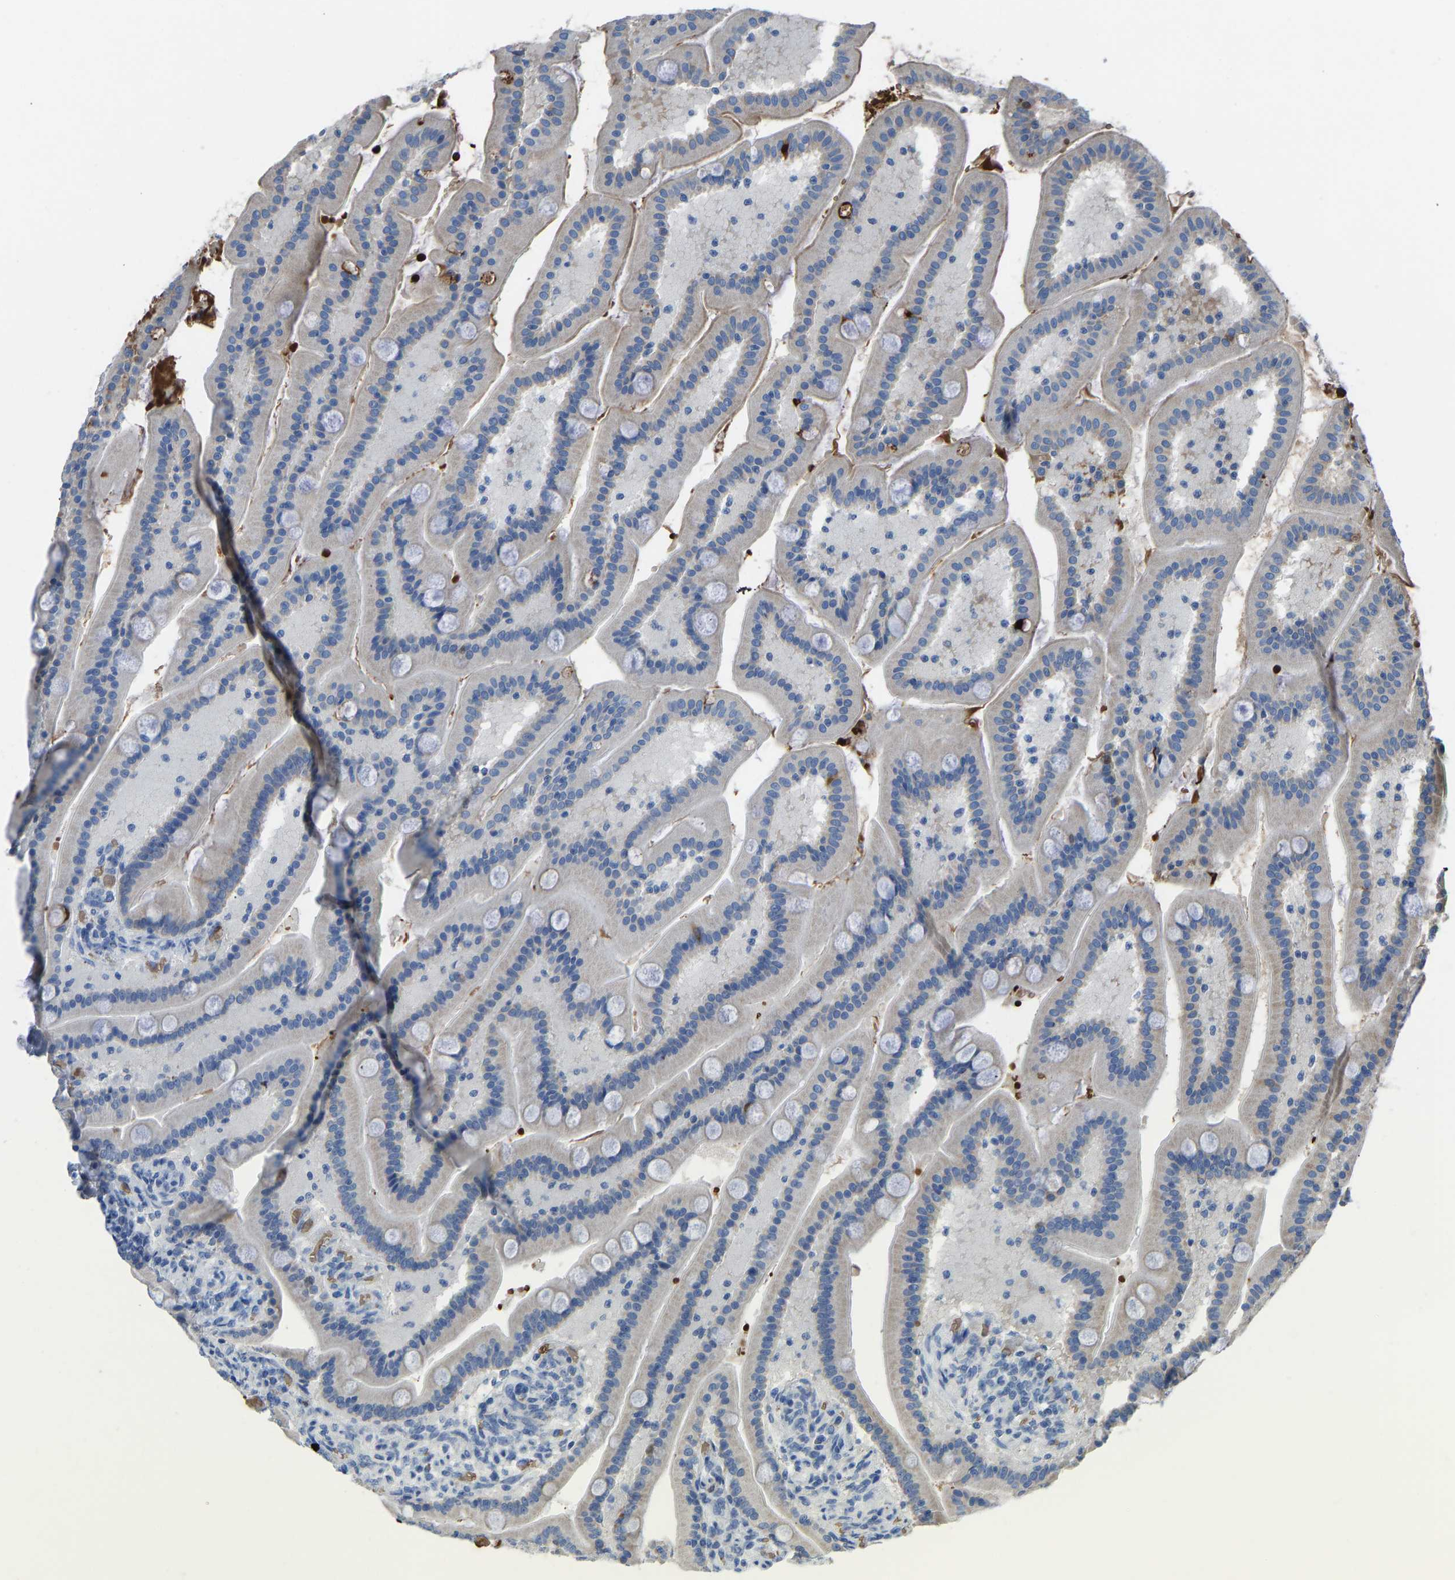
{"staining": {"intensity": "negative", "quantity": "none", "location": "none"}, "tissue": "duodenum", "cell_type": "Glandular cells", "image_type": "normal", "snomed": [{"axis": "morphology", "description": "Normal tissue, NOS"}, {"axis": "topography", "description": "Duodenum"}], "caption": "DAB immunohistochemical staining of unremarkable human duodenum demonstrates no significant staining in glandular cells. Brightfield microscopy of immunohistochemistry (IHC) stained with DAB (3,3'-diaminobenzidine) (brown) and hematoxylin (blue), captured at high magnification.", "gene": "PIGS", "patient": {"sex": "male", "age": 54}}